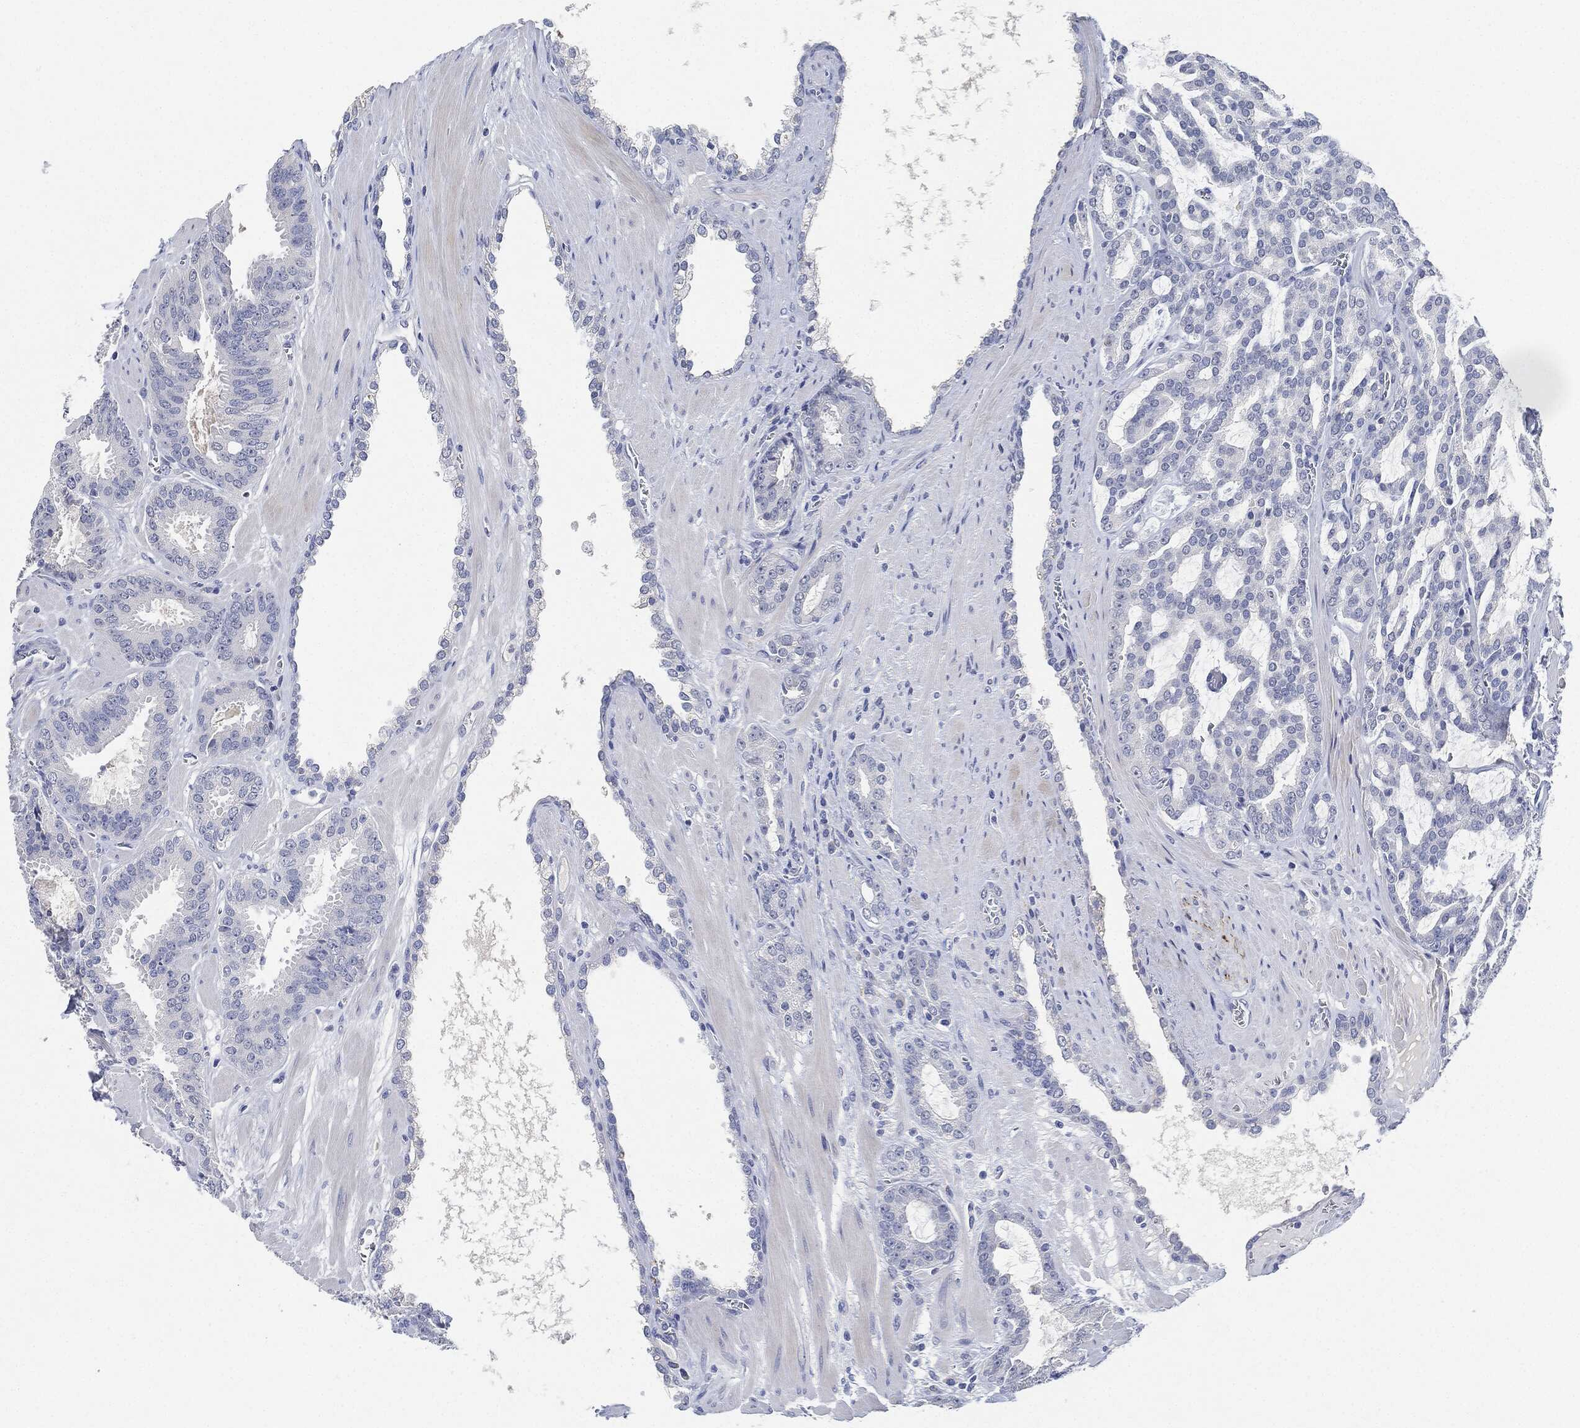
{"staining": {"intensity": "negative", "quantity": "none", "location": "none"}, "tissue": "prostate cancer", "cell_type": "Tumor cells", "image_type": "cancer", "snomed": [{"axis": "morphology", "description": "Adenocarcinoma, NOS"}, {"axis": "topography", "description": "Prostate"}], "caption": "Protein analysis of prostate cancer (adenocarcinoma) demonstrates no significant positivity in tumor cells.", "gene": "NTRK1", "patient": {"sex": "male", "age": 67}}